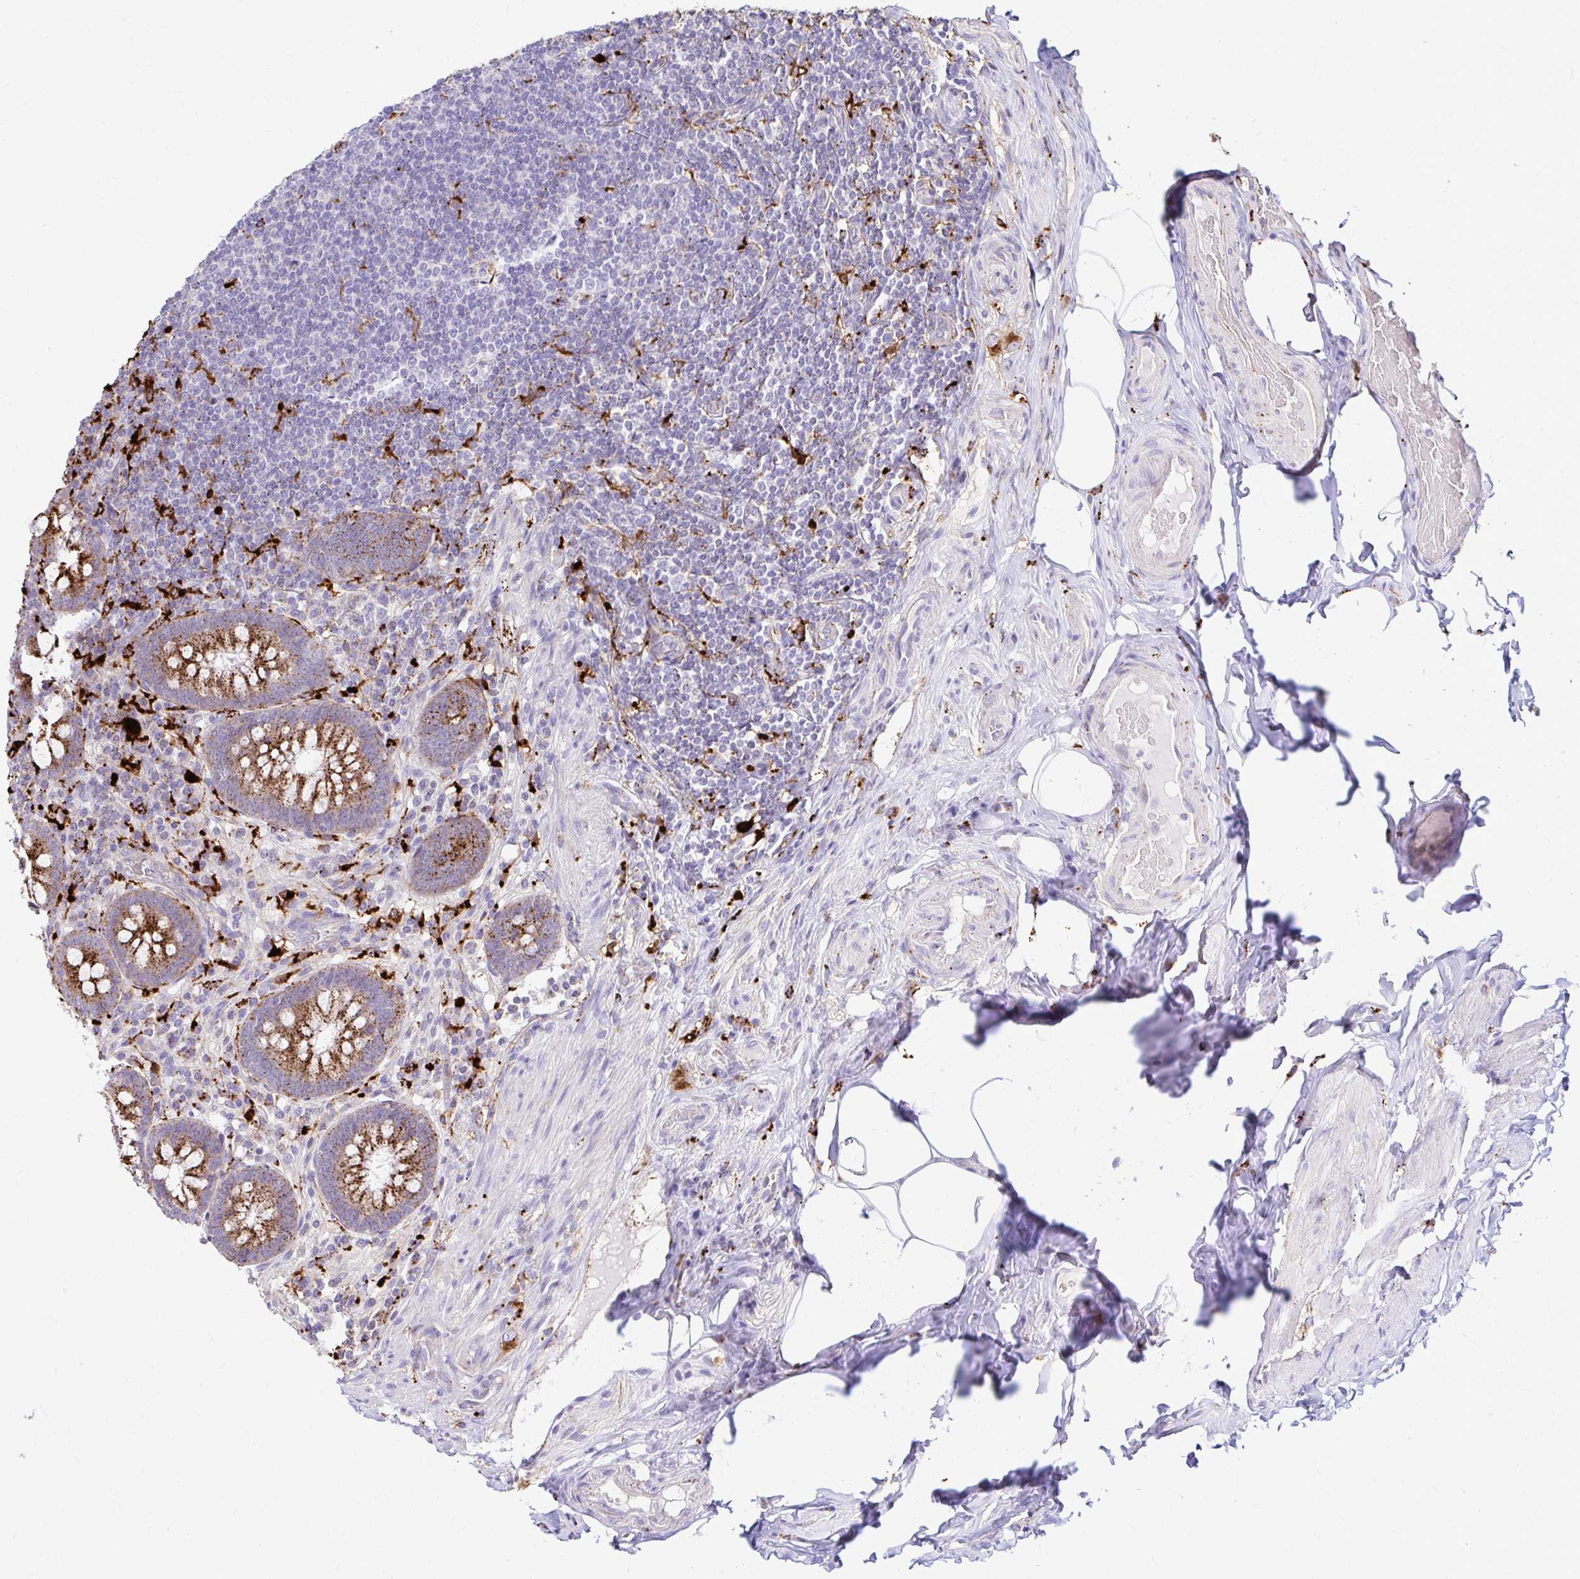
{"staining": {"intensity": "strong", "quantity": ">75%", "location": "cytoplasmic/membranous"}, "tissue": "appendix", "cell_type": "Glandular cells", "image_type": "normal", "snomed": [{"axis": "morphology", "description": "Normal tissue, NOS"}, {"axis": "topography", "description": "Appendix"}], "caption": "Immunohistochemistry (IHC) image of benign appendix: appendix stained using immunohistochemistry (IHC) displays high levels of strong protein expression localized specifically in the cytoplasmic/membranous of glandular cells, appearing as a cytoplasmic/membranous brown color.", "gene": "FUCA1", "patient": {"sex": "male", "age": 71}}